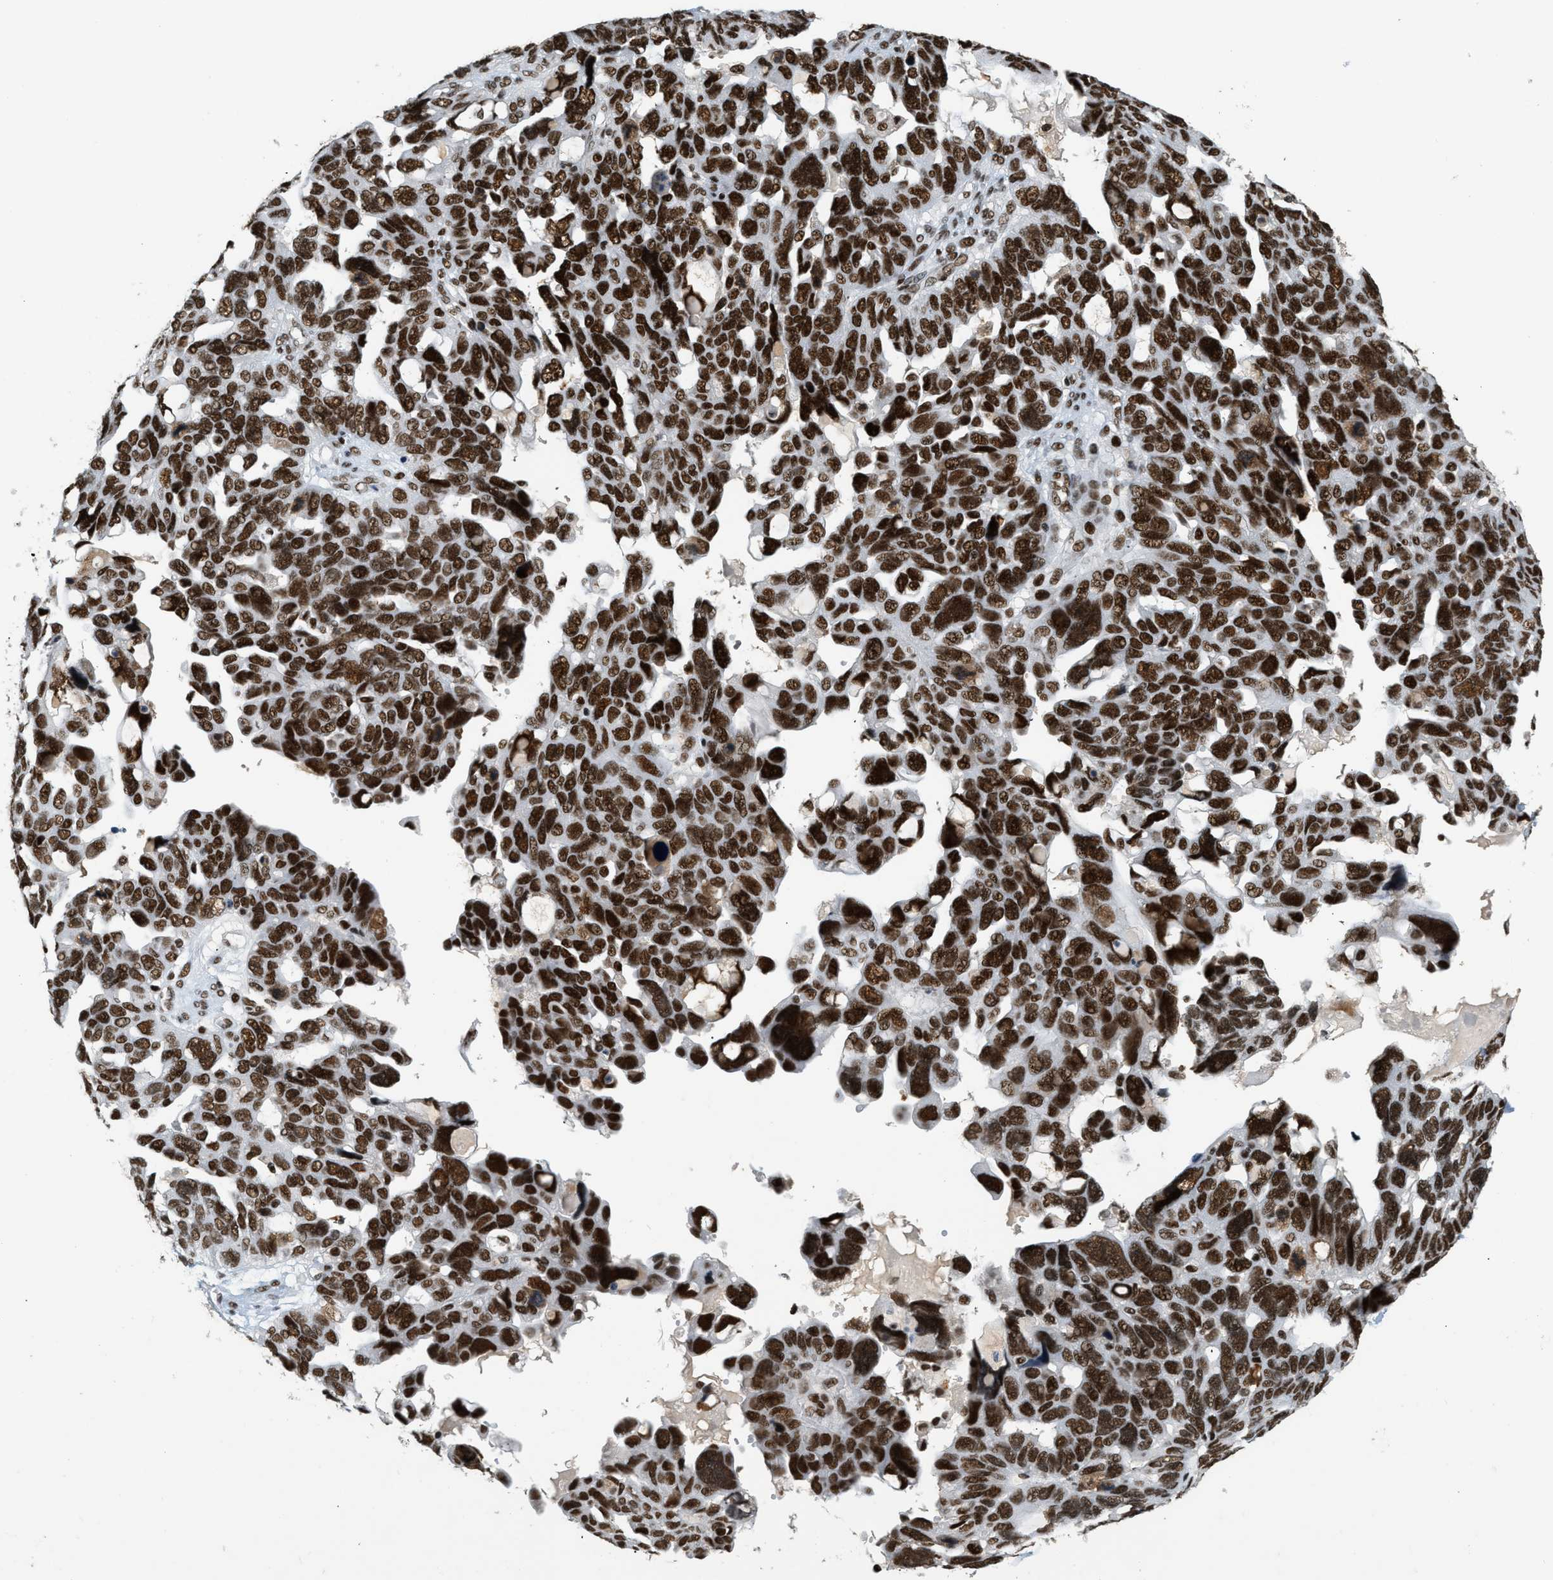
{"staining": {"intensity": "strong", "quantity": ">75%", "location": "nuclear"}, "tissue": "ovarian cancer", "cell_type": "Tumor cells", "image_type": "cancer", "snomed": [{"axis": "morphology", "description": "Cystadenocarcinoma, serous, NOS"}, {"axis": "topography", "description": "Ovary"}], "caption": "A micrograph of serous cystadenocarcinoma (ovarian) stained for a protein displays strong nuclear brown staining in tumor cells. The staining is performed using DAB (3,3'-diaminobenzidine) brown chromogen to label protein expression. The nuclei are counter-stained blue using hematoxylin.", "gene": "SMARCB1", "patient": {"sex": "female", "age": 79}}